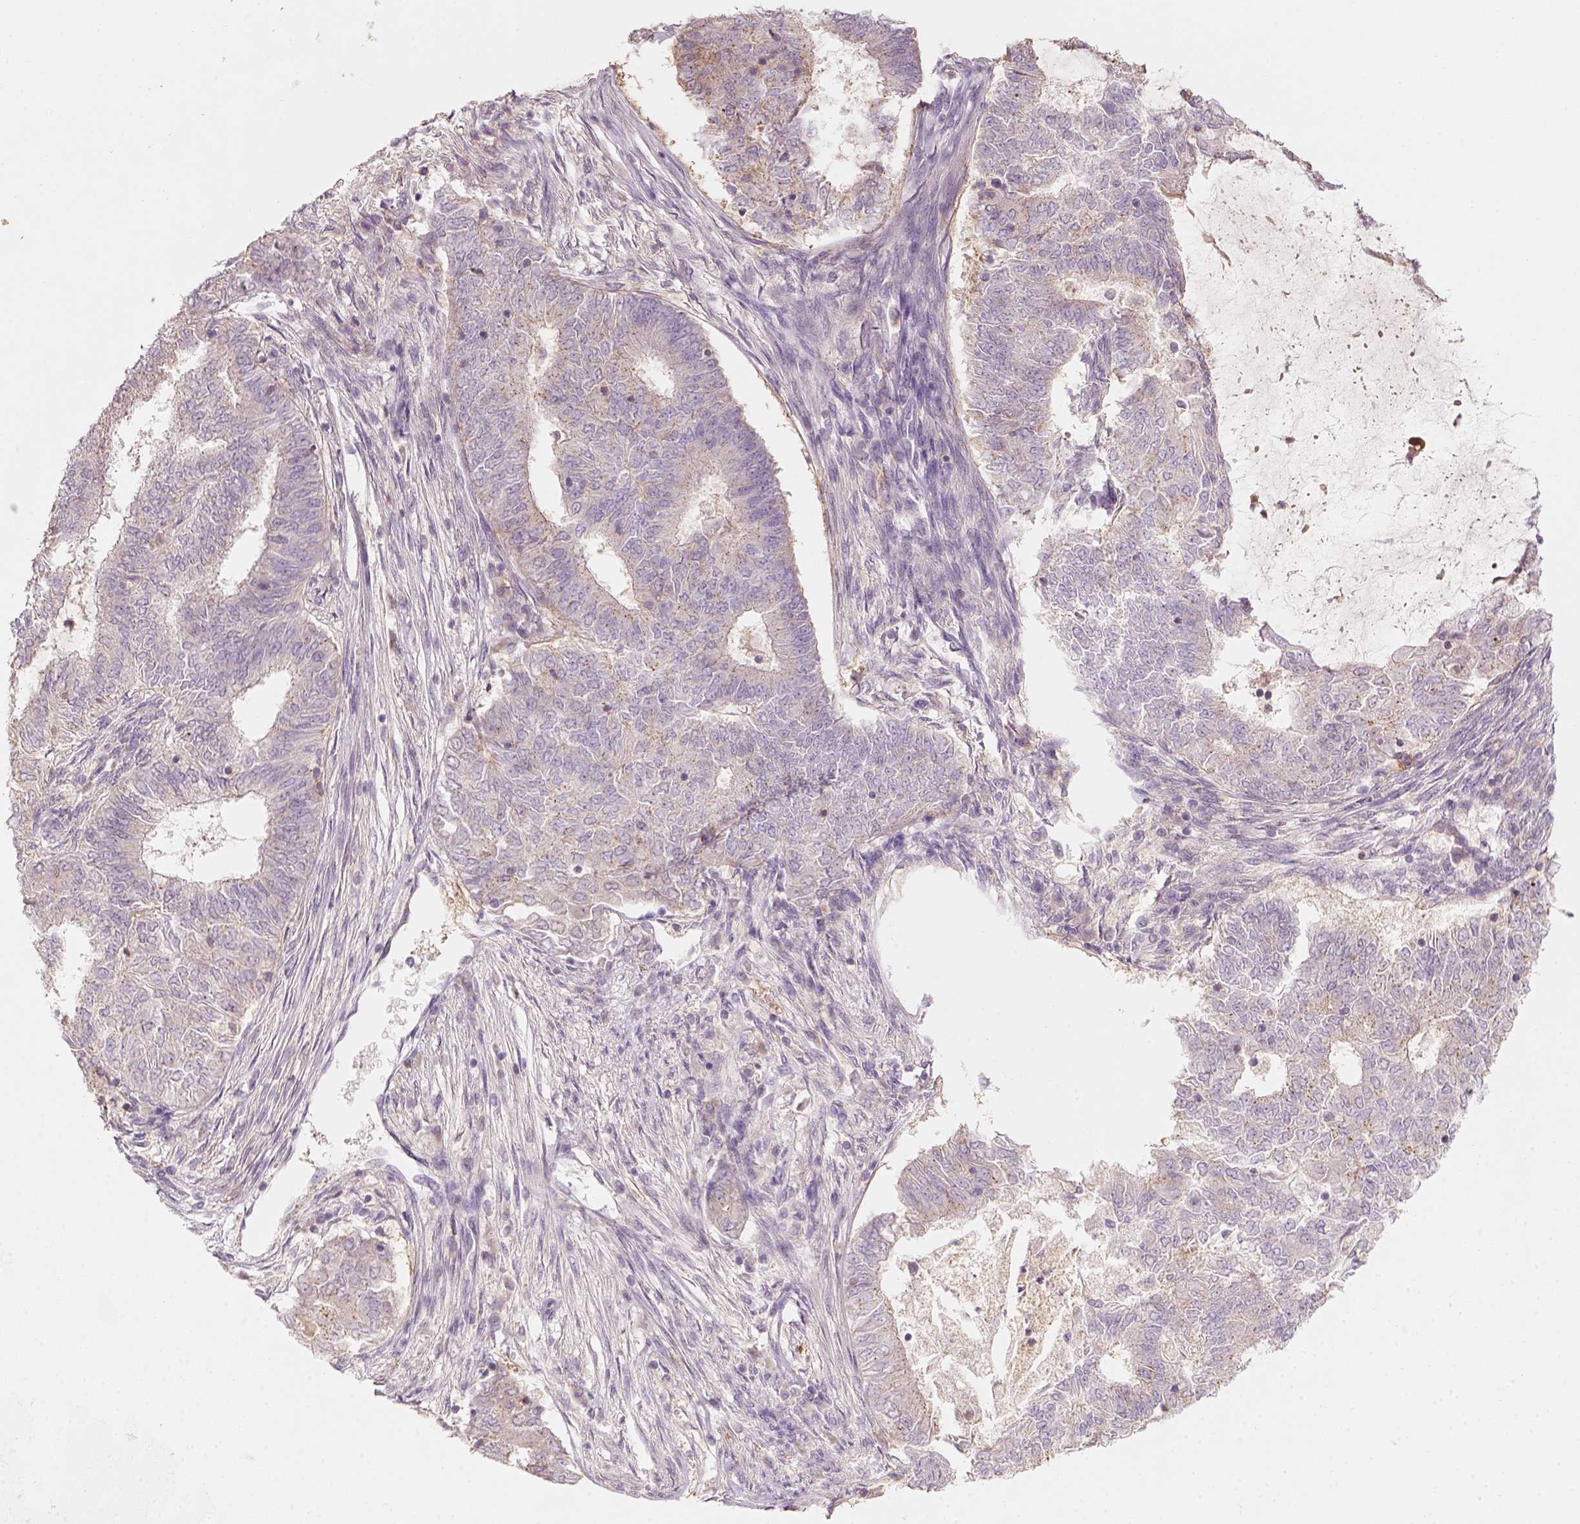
{"staining": {"intensity": "weak", "quantity": "<25%", "location": "cytoplasmic/membranous"}, "tissue": "endometrial cancer", "cell_type": "Tumor cells", "image_type": "cancer", "snomed": [{"axis": "morphology", "description": "Adenocarcinoma, NOS"}, {"axis": "topography", "description": "Endometrium"}], "caption": "High power microscopy photomicrograph of an IHC image of adenocarcinoma (endometrial), revealing no significant positivity in tumor cells. (DAB (3,3'-diaminobenzidine) immunohistochemistry (IHC) visualized using brightfield microscopy, high magnification).", "gene": "AQP9", "patient": {"sex": "female", "age": 62}}